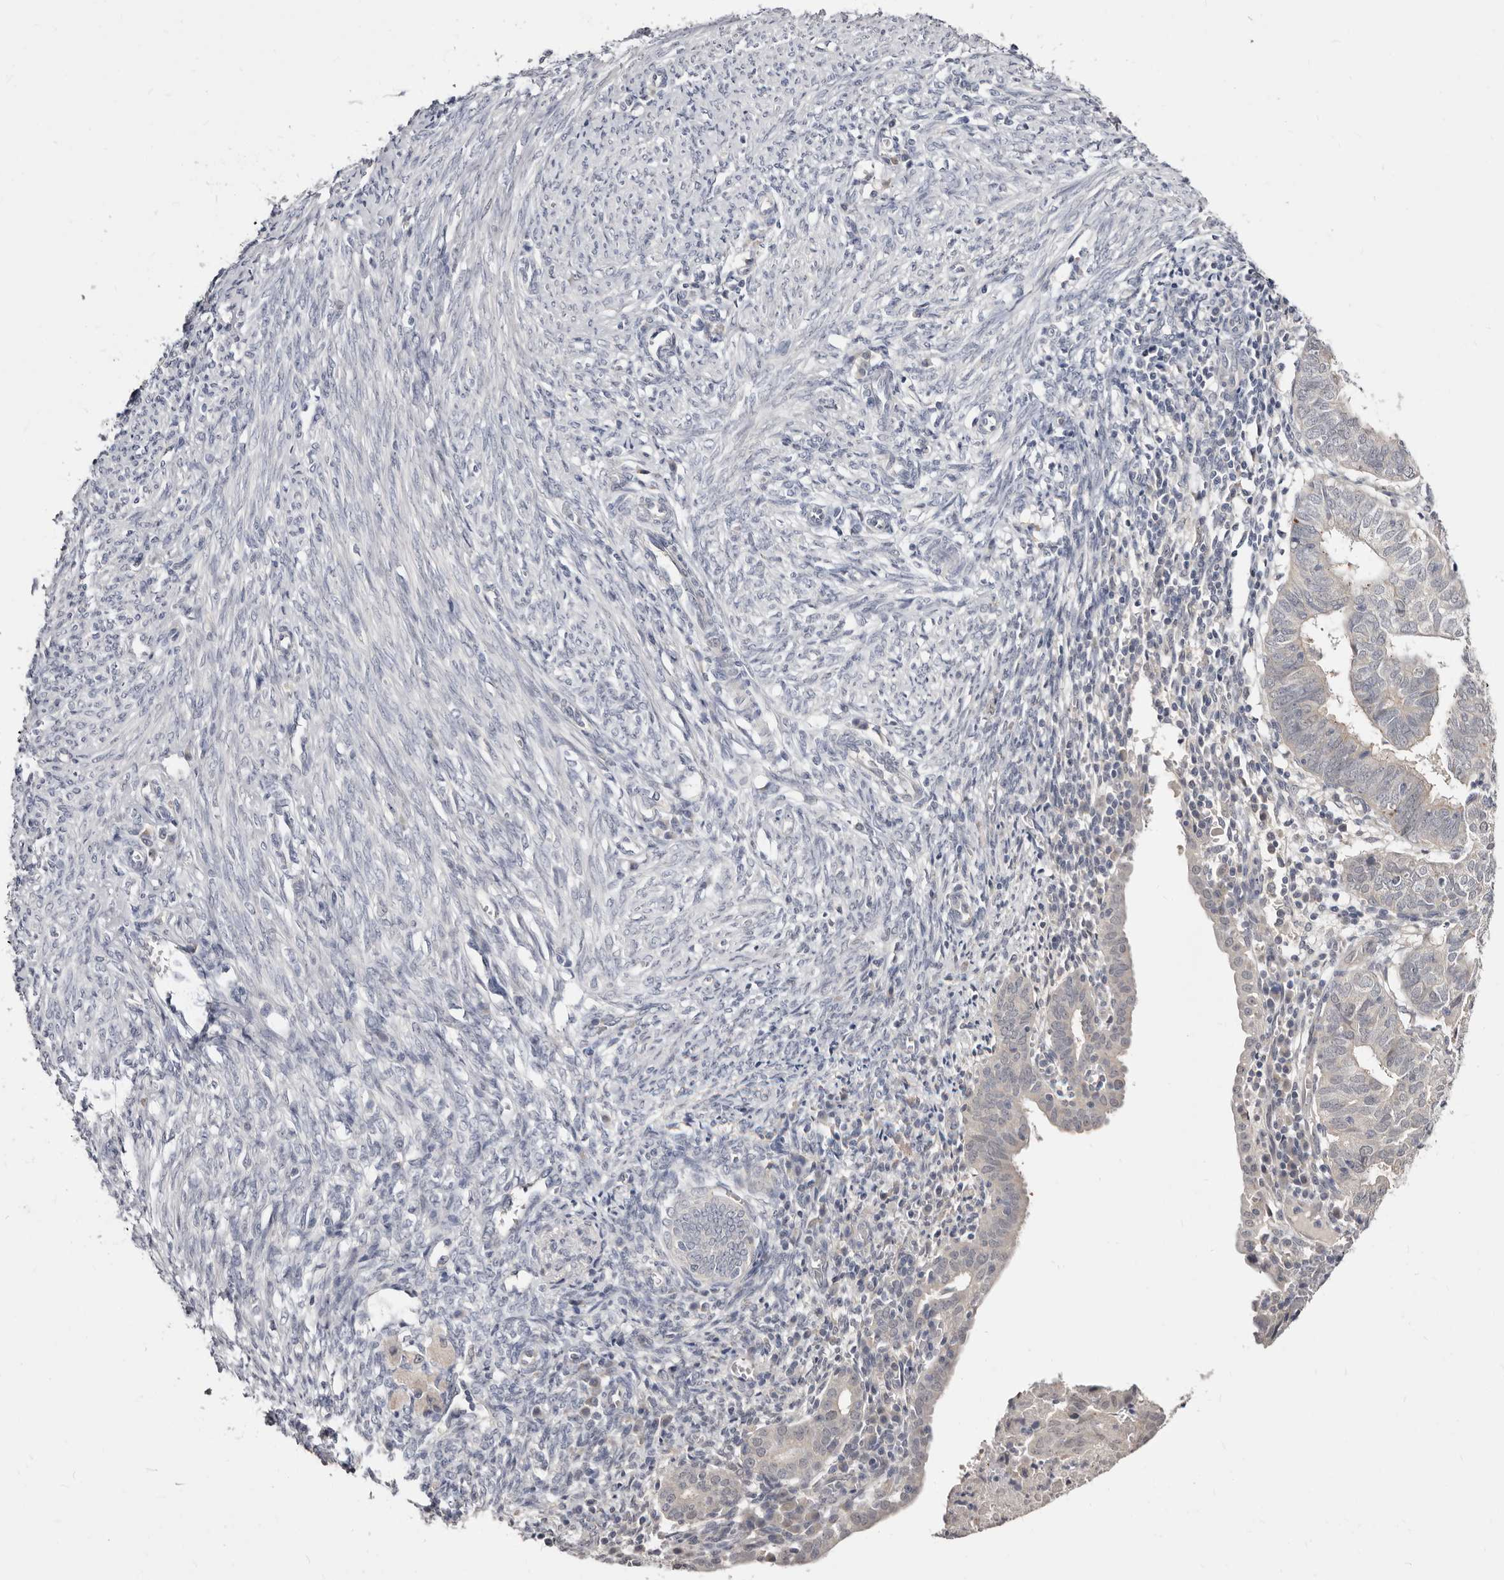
{"staining": {"intensity": "negative", "quantity": "none", "location": "none"}, "tissue": "endometrial cancer", "cell_type": "Tumor cells", "image_type": "cancer", "snomed": [{"axis": "morphology", "description": "Adenocarcinoma, NOS"}, {"axis": "topography", "description": "Uterus"}], "caption": "Immunohistochemistry micrograph of human adenocarcinoma (endometrial) stained for a protein (brown), which displays no expression in tumor cells.", "gene": "KLHL4", "patient": {"sex": "female", "age": 77}}